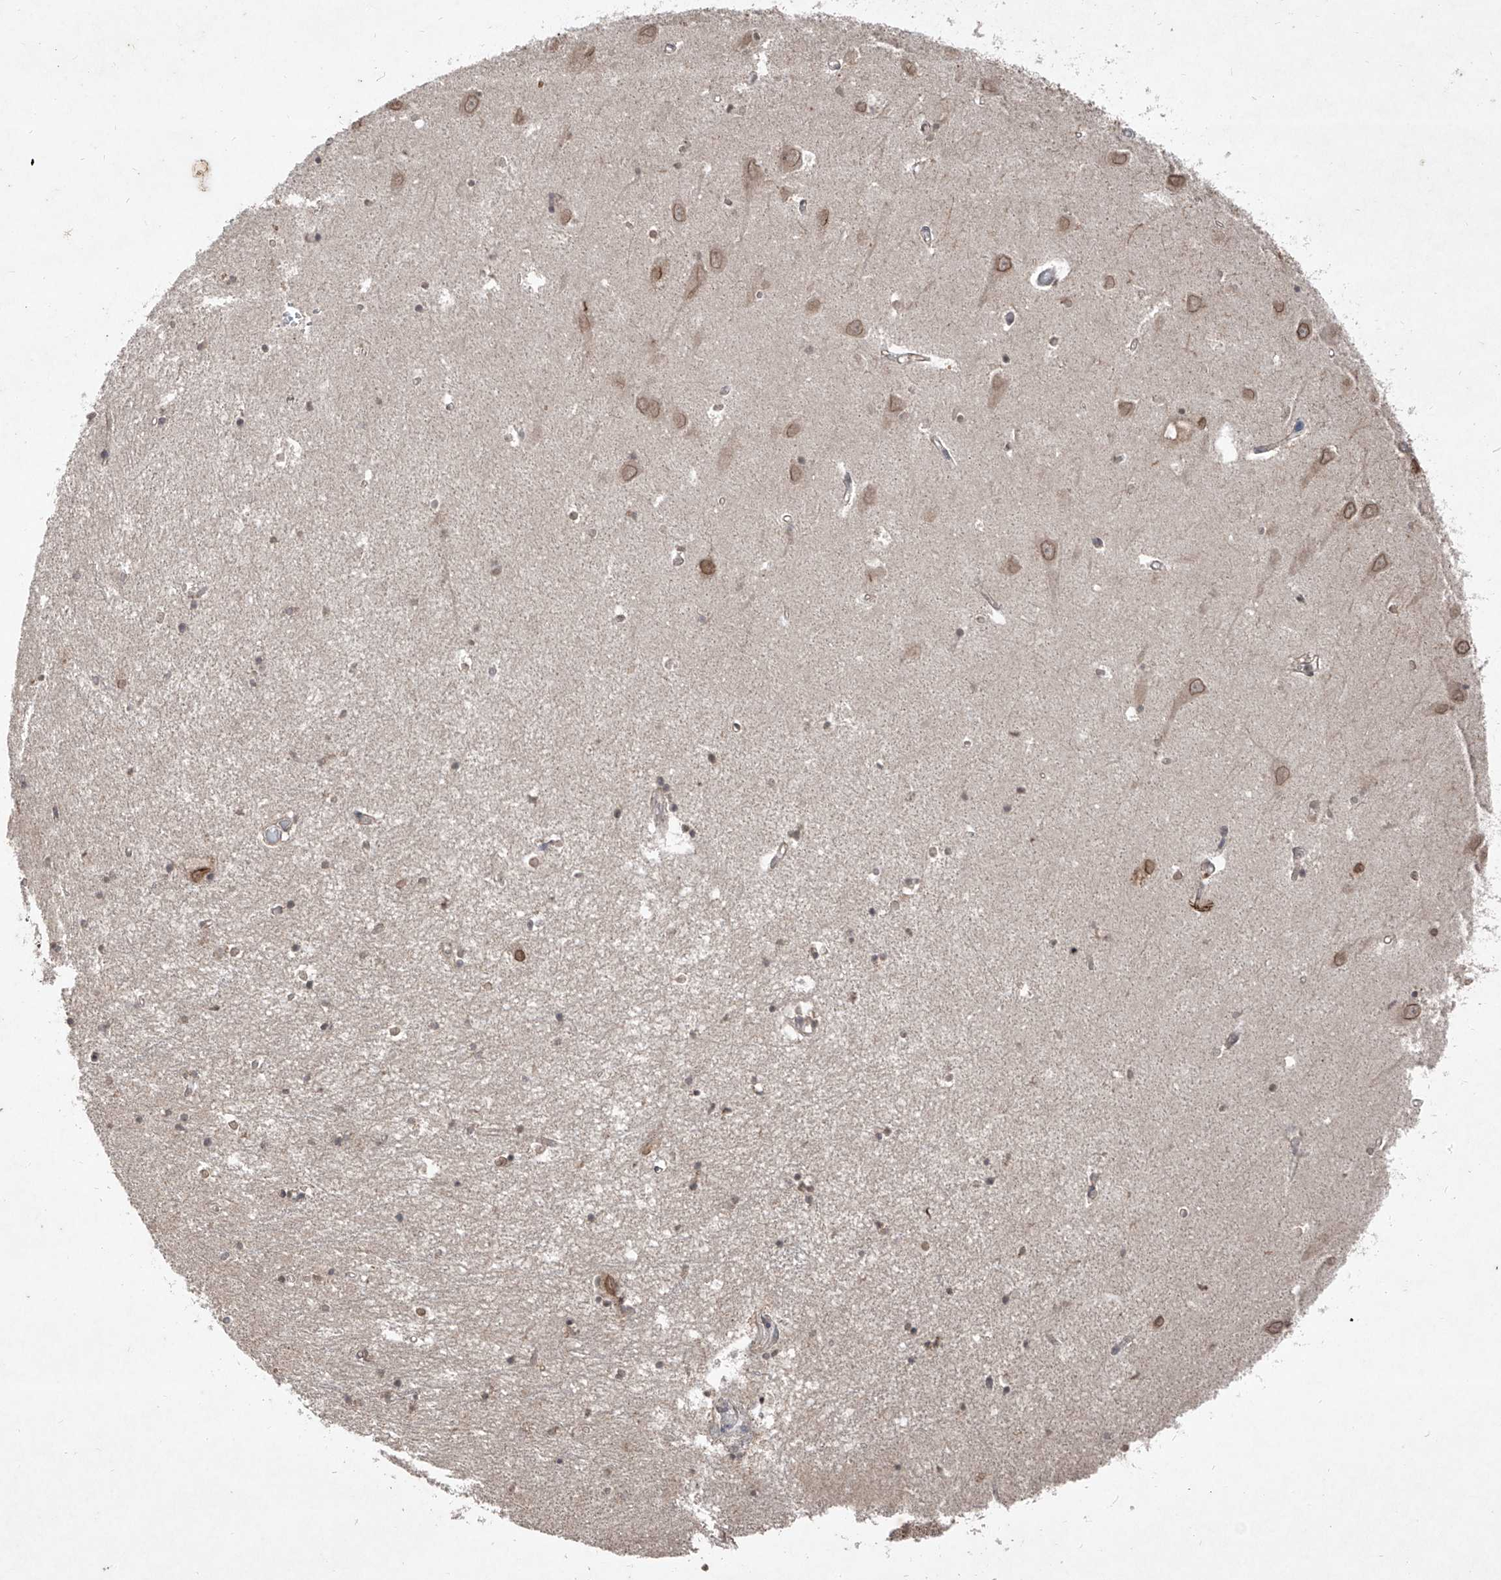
{"staining": {"intensity": "weak", "quantity": "25%-75%", "location": "cytoplasmic/membranous"}, "tissue": "hippocampus", "cell_type": "Glial cells", "image_type": "normal", "snomed": [{"axis": "morphology", "description": "Normal tissue, NOS"}, {"axis": "topography", "description": "Hippocampus"}], "caption": "Hippocampus stained with DAB immunohistochemistry (IHC) shows low levels of weak cytoplasmic/membranous expression in about 25%-75% of glial cells. (DAB (3,3'-diaminobenzidine) IHC, brown staining for protein, blue staining for nuclei).", "gene": "ABCD3", "patient": {"sex": "male", "age": 70}}